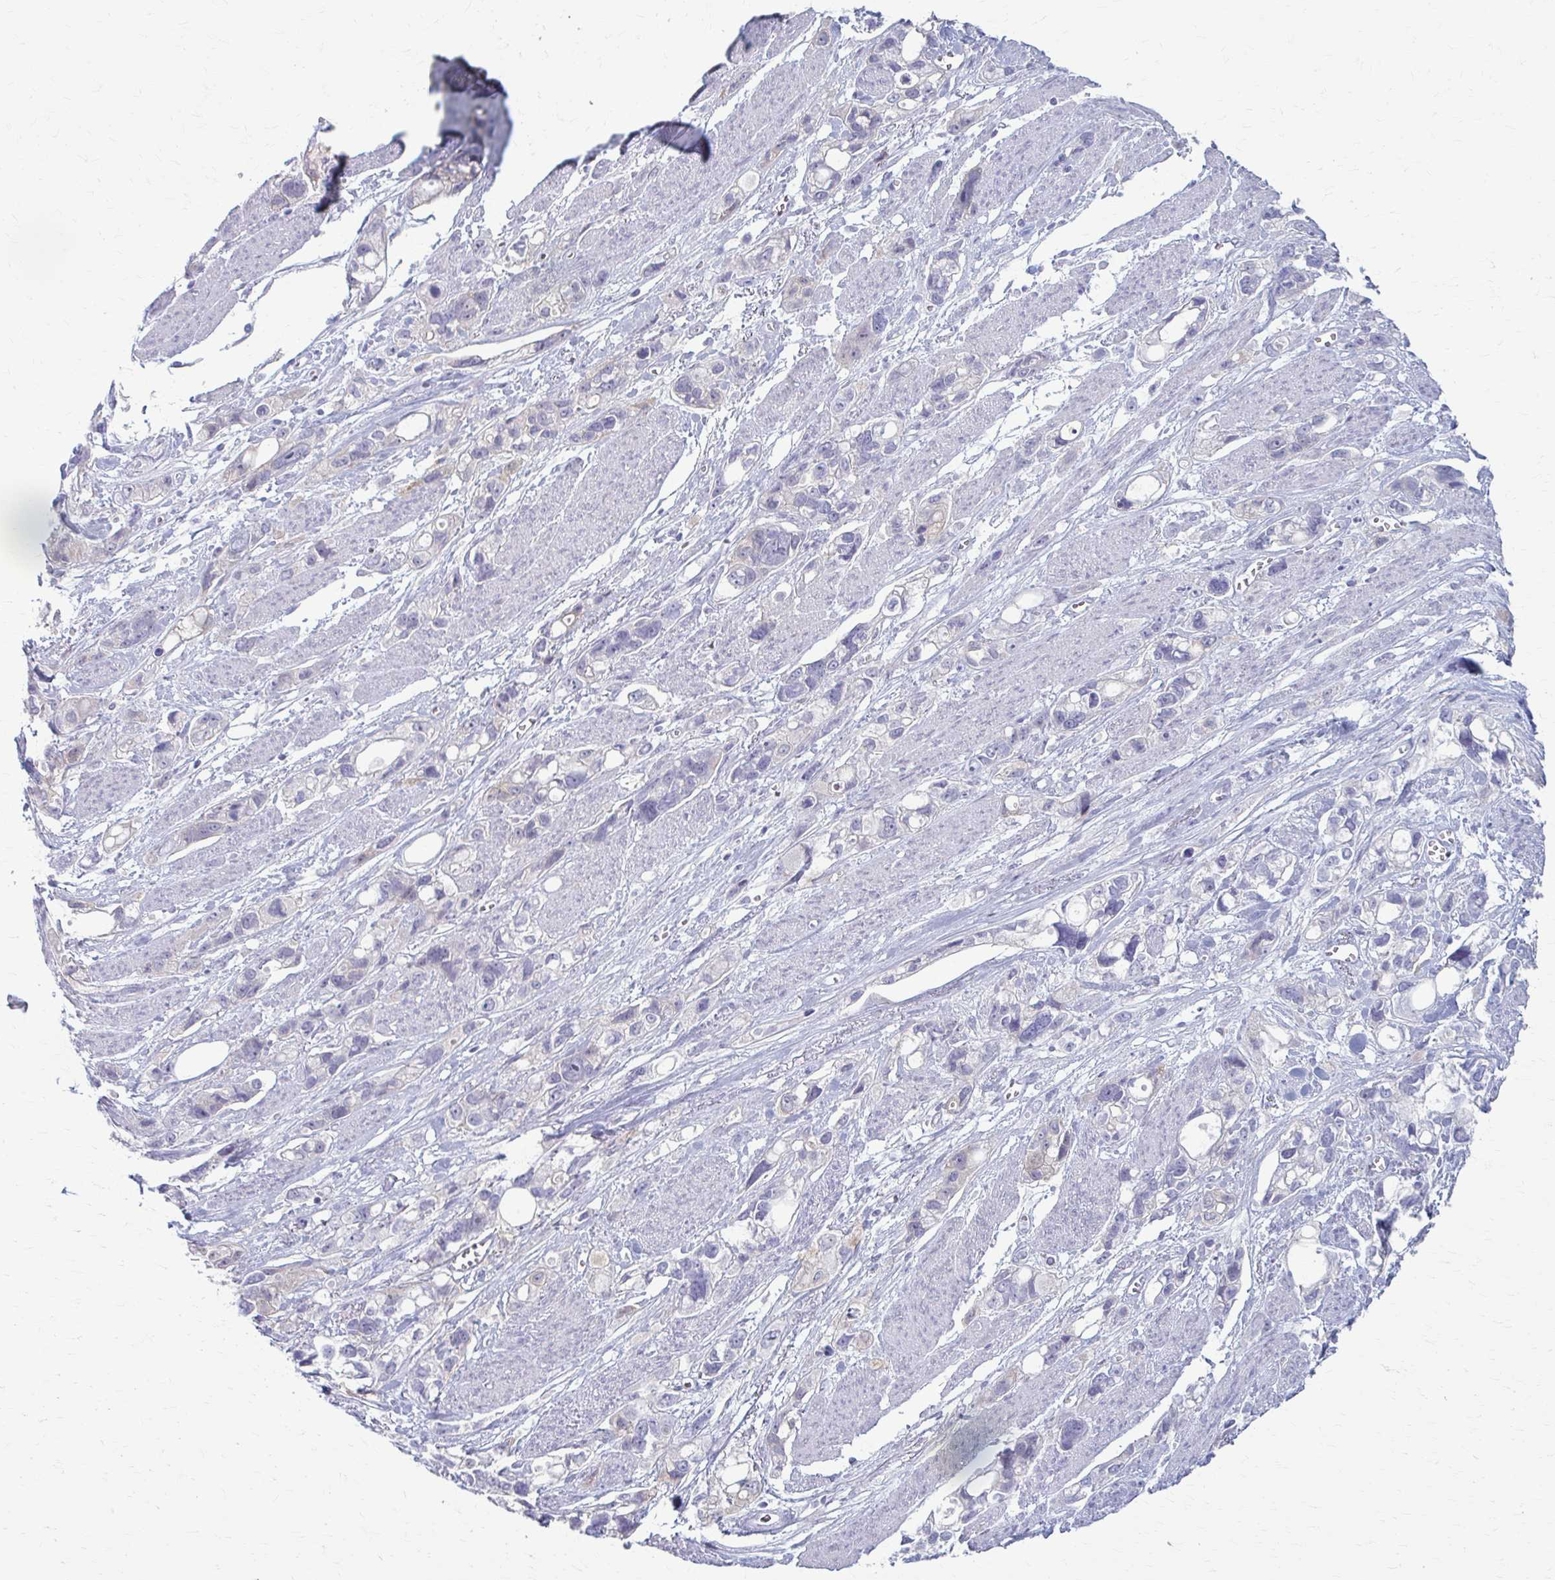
{"staining": {"intensity": "negative", "quantity": "none", "location": "none"}, "tissue": "stomach cancer", "cell_type": "Tumor cells", "image_type": "cancer", "snomed": [{"axis": "morphology", "description": "Adenocarcinoma, NOS"}, {"axis": "topography", "description": "Stomach, upper"}], "caption": "Immunohistochemistry image of neoplastic tissue: stomach adenocarcinoma stained with DAB exhibits no significant protein positivity in tumor cells.", "gene": "LDLRAP1", "patient": {"sex": "female", "age": 81}}